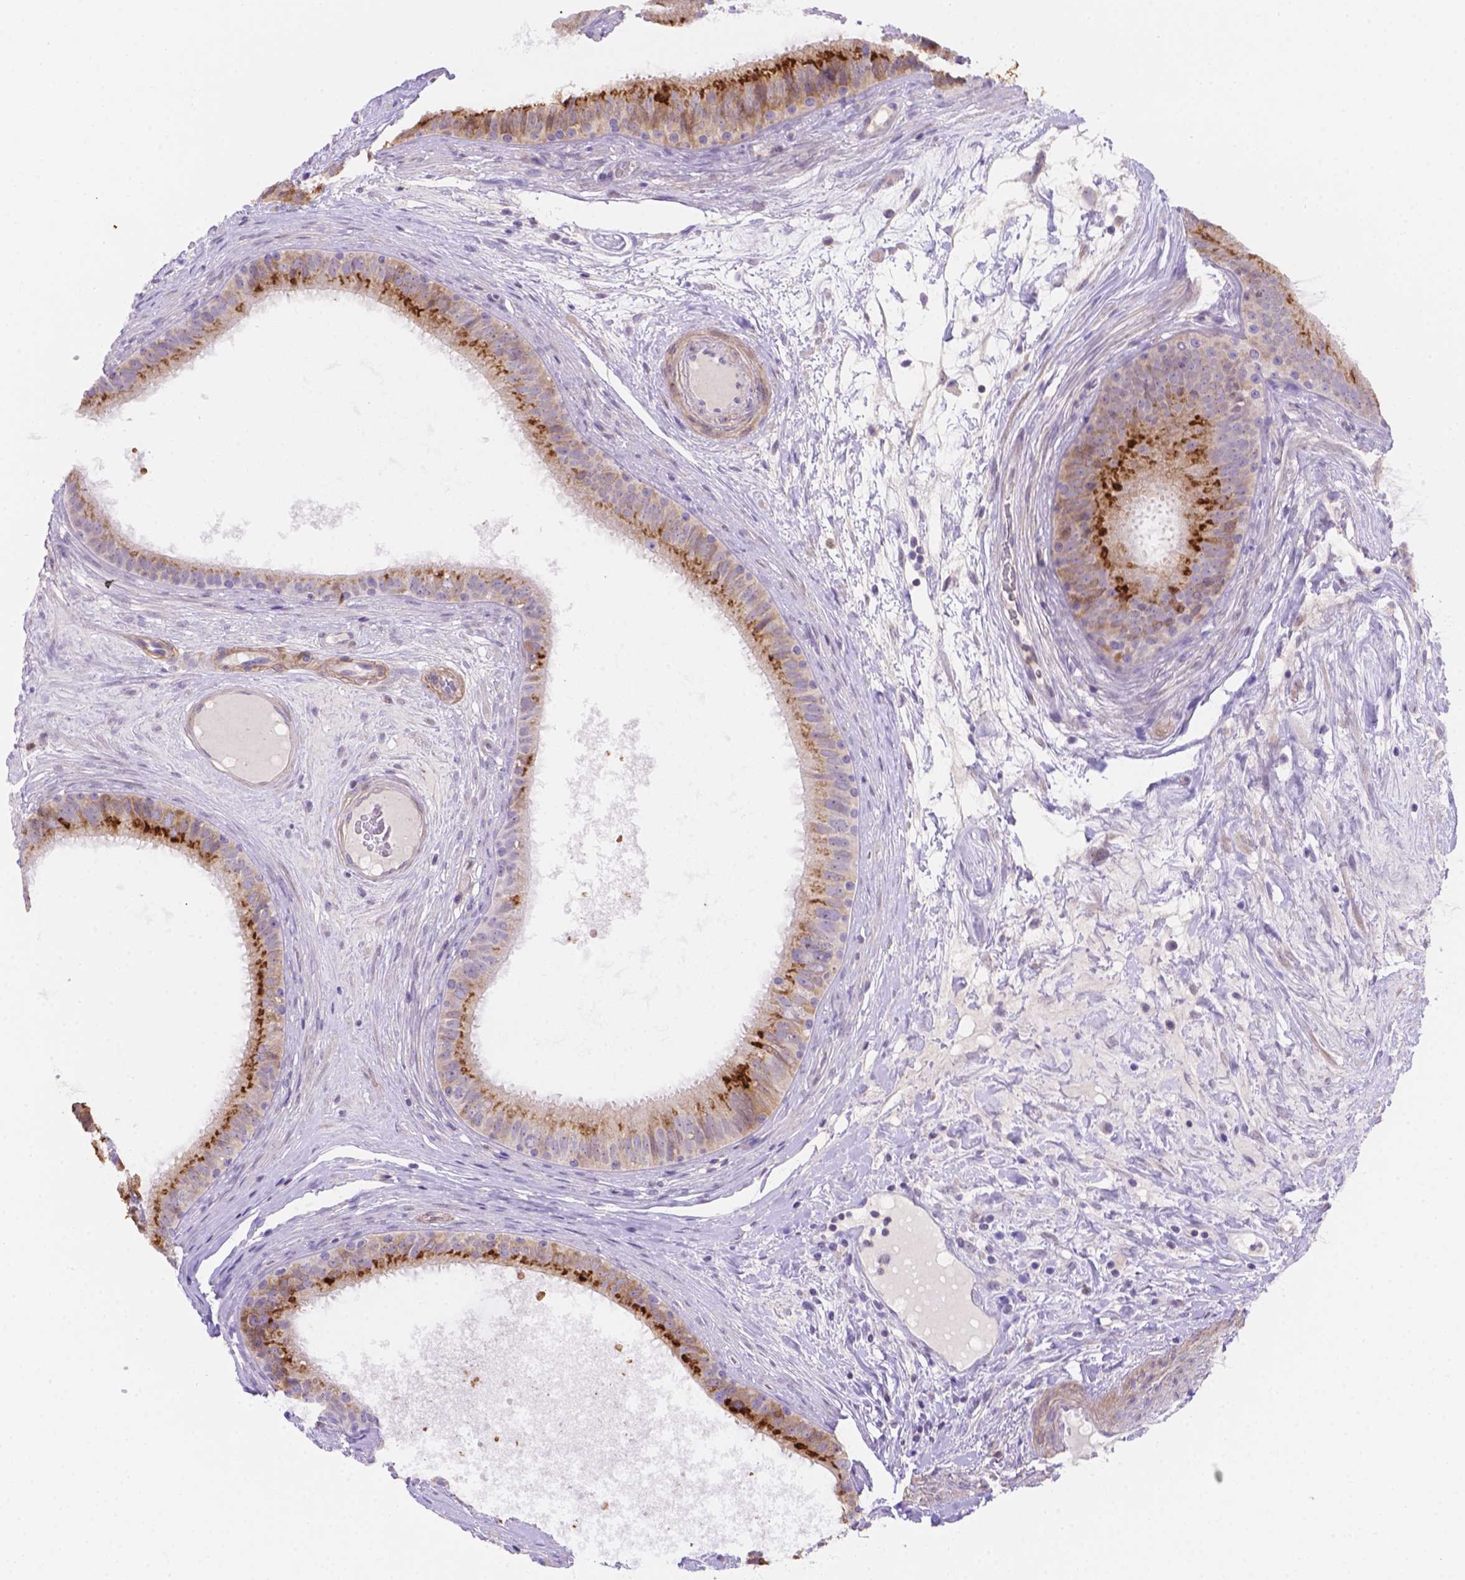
{"staining": {"intensity": "moderate", "quantity": ">75%", "location": "cytoplasmic/membranous"}, "tissue": "epididymis", "cell_type": "Glandular cells", "image_type": "normal", "snomed": [{"axis": "morphology", "description": "Normal tissue, NOS"}, {"axis": "topography", "description": "Epididymis"}], "caption": "Normal epididymis displays moderate cytoplasmic/membranous staining in approximately >75% of glandular cells Nuclei are stained in blue..", "gene": "NXPE2", "patient": {"sex": "male", "age": 59}}